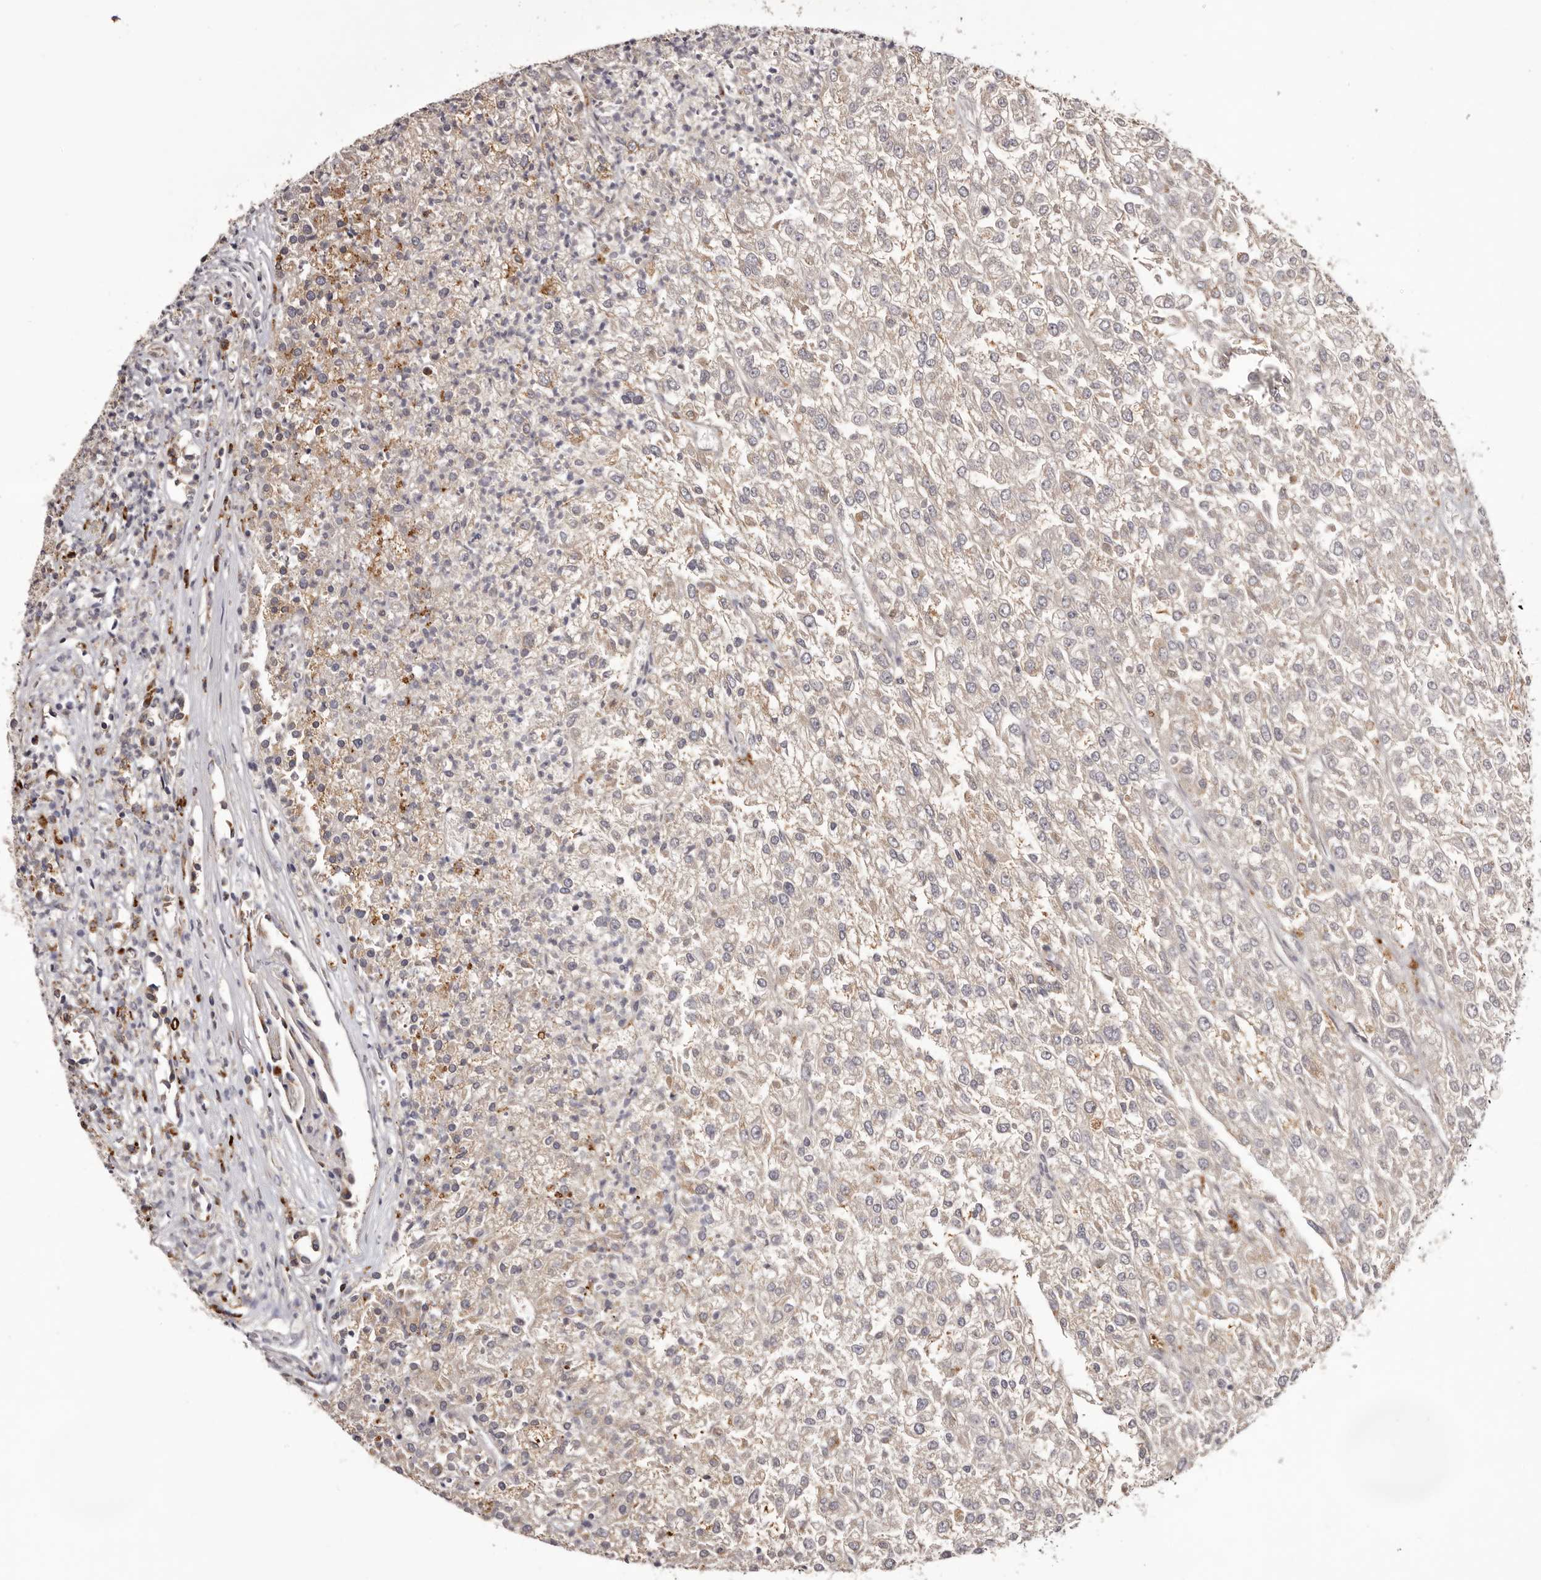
{"staining": {"intensity": "negative", "quantity": "none", "location": "none"}, "tissue": "renal cancer", "cell_type": "Tumor cells", "image_type": "cancer", "snomed": [{"axis": "morphology", "description": "Adenocarcinoma, NOS"}, {"axis": "topography", "description": "Kidney"}], "caption": "DAB (3,3'-diaminobenzidine) immunohistochemical staining of renal cancer reveals no significant expression in tumor cells.", "gene": "MECR", "patient": {"sex": "female", "age": 54}}